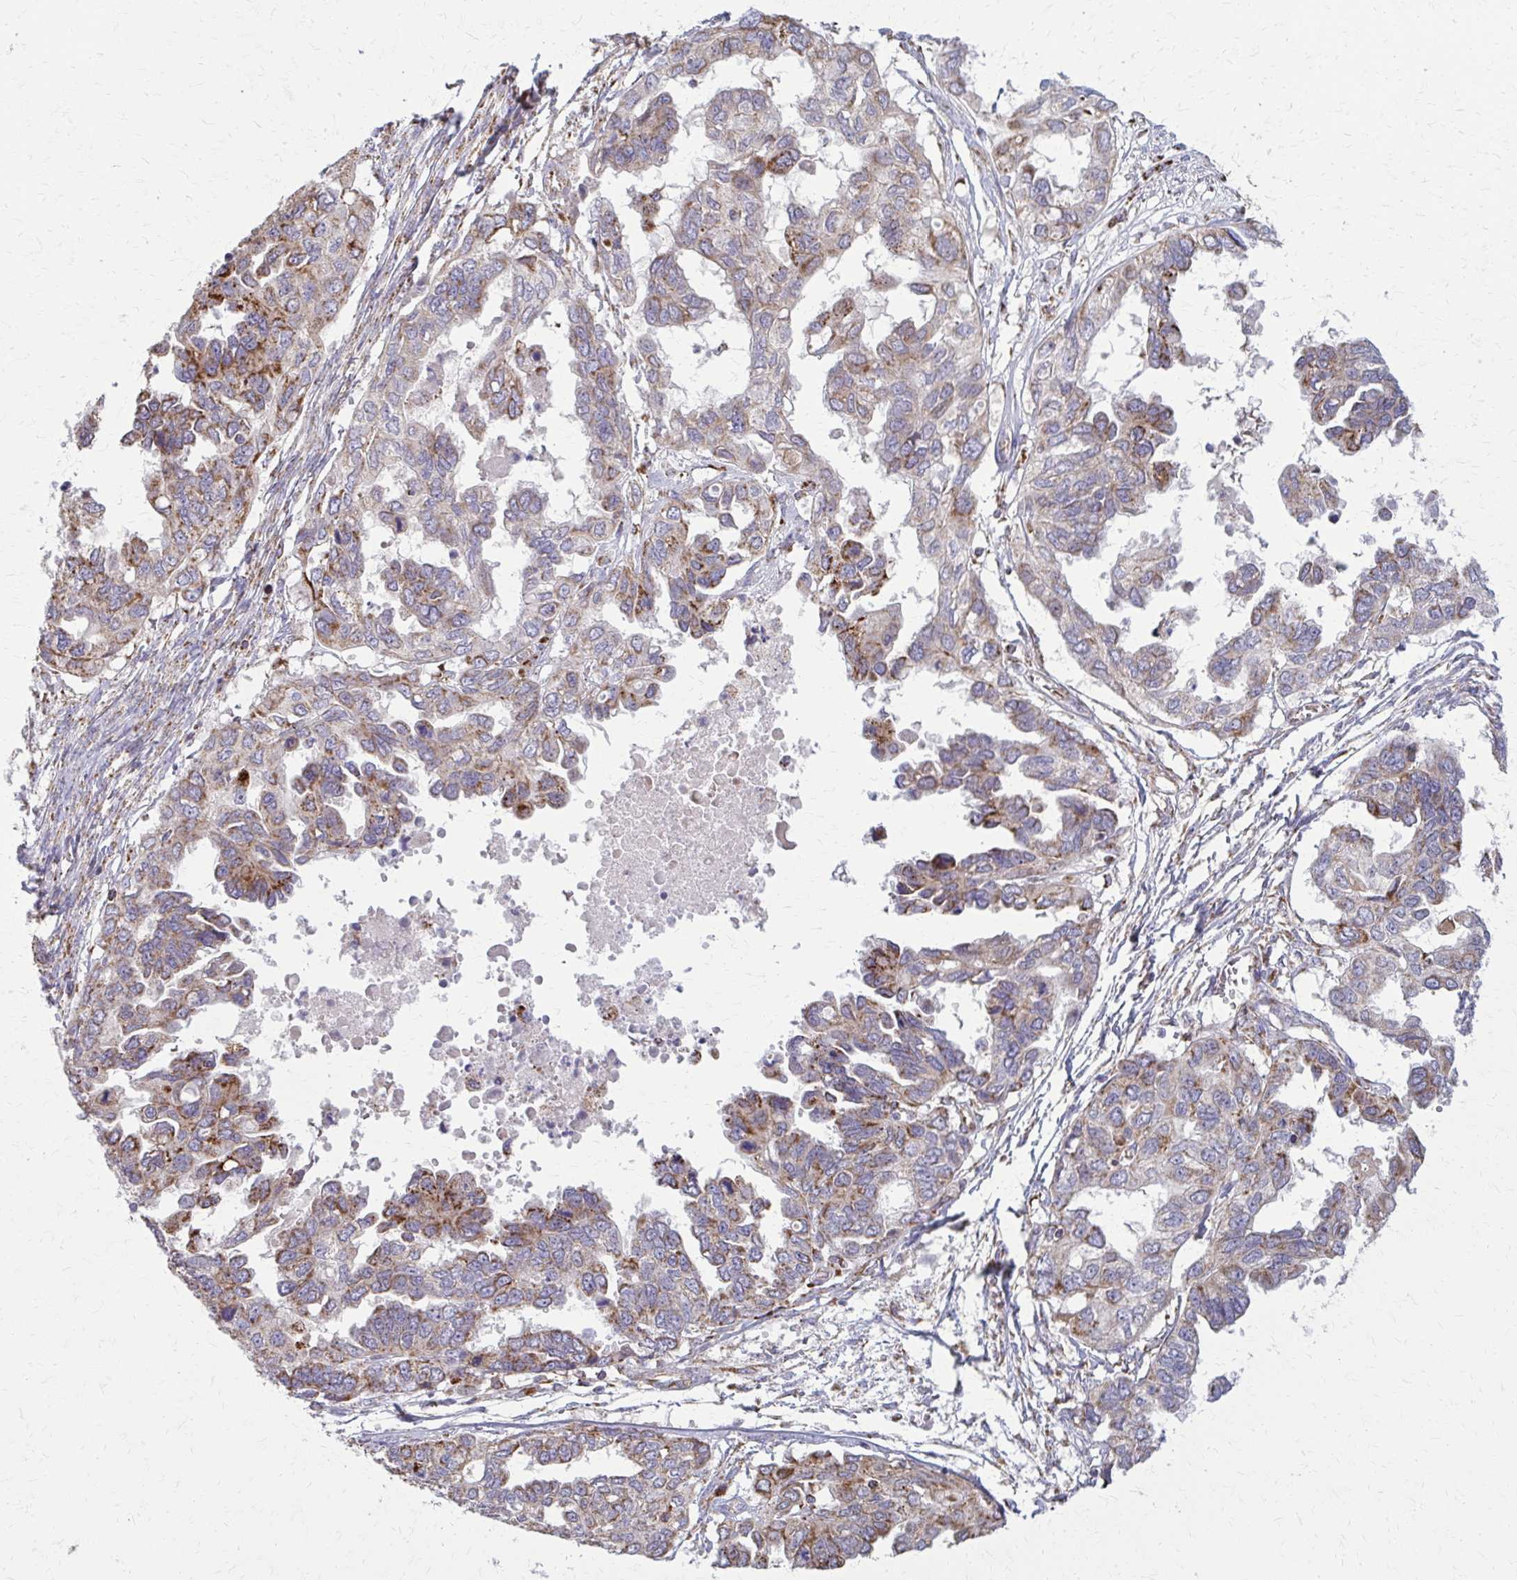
{"staining": {"intensity": "moderate", "quantity": ">75%", "location": "cytoplasmic/membranous"}, "tissue": "ovarian cancer", "cell_type": "Tumor cells", "image_type": "cancer", "snomed": [{"axis": "morphology", "description": "Cystadenocarcinoma, serous, NOS"}, {"axis": "topography", "description": "Ovary"}], "caption": "Immunohistochemical staining of ovarian serous cystadenocarcinoma displays moderate cytoplasmic/membranous protein expression in about >75% of tumor cells.", "gene": "TVP23A", "patient": {"sex": "female", "age": 53}}